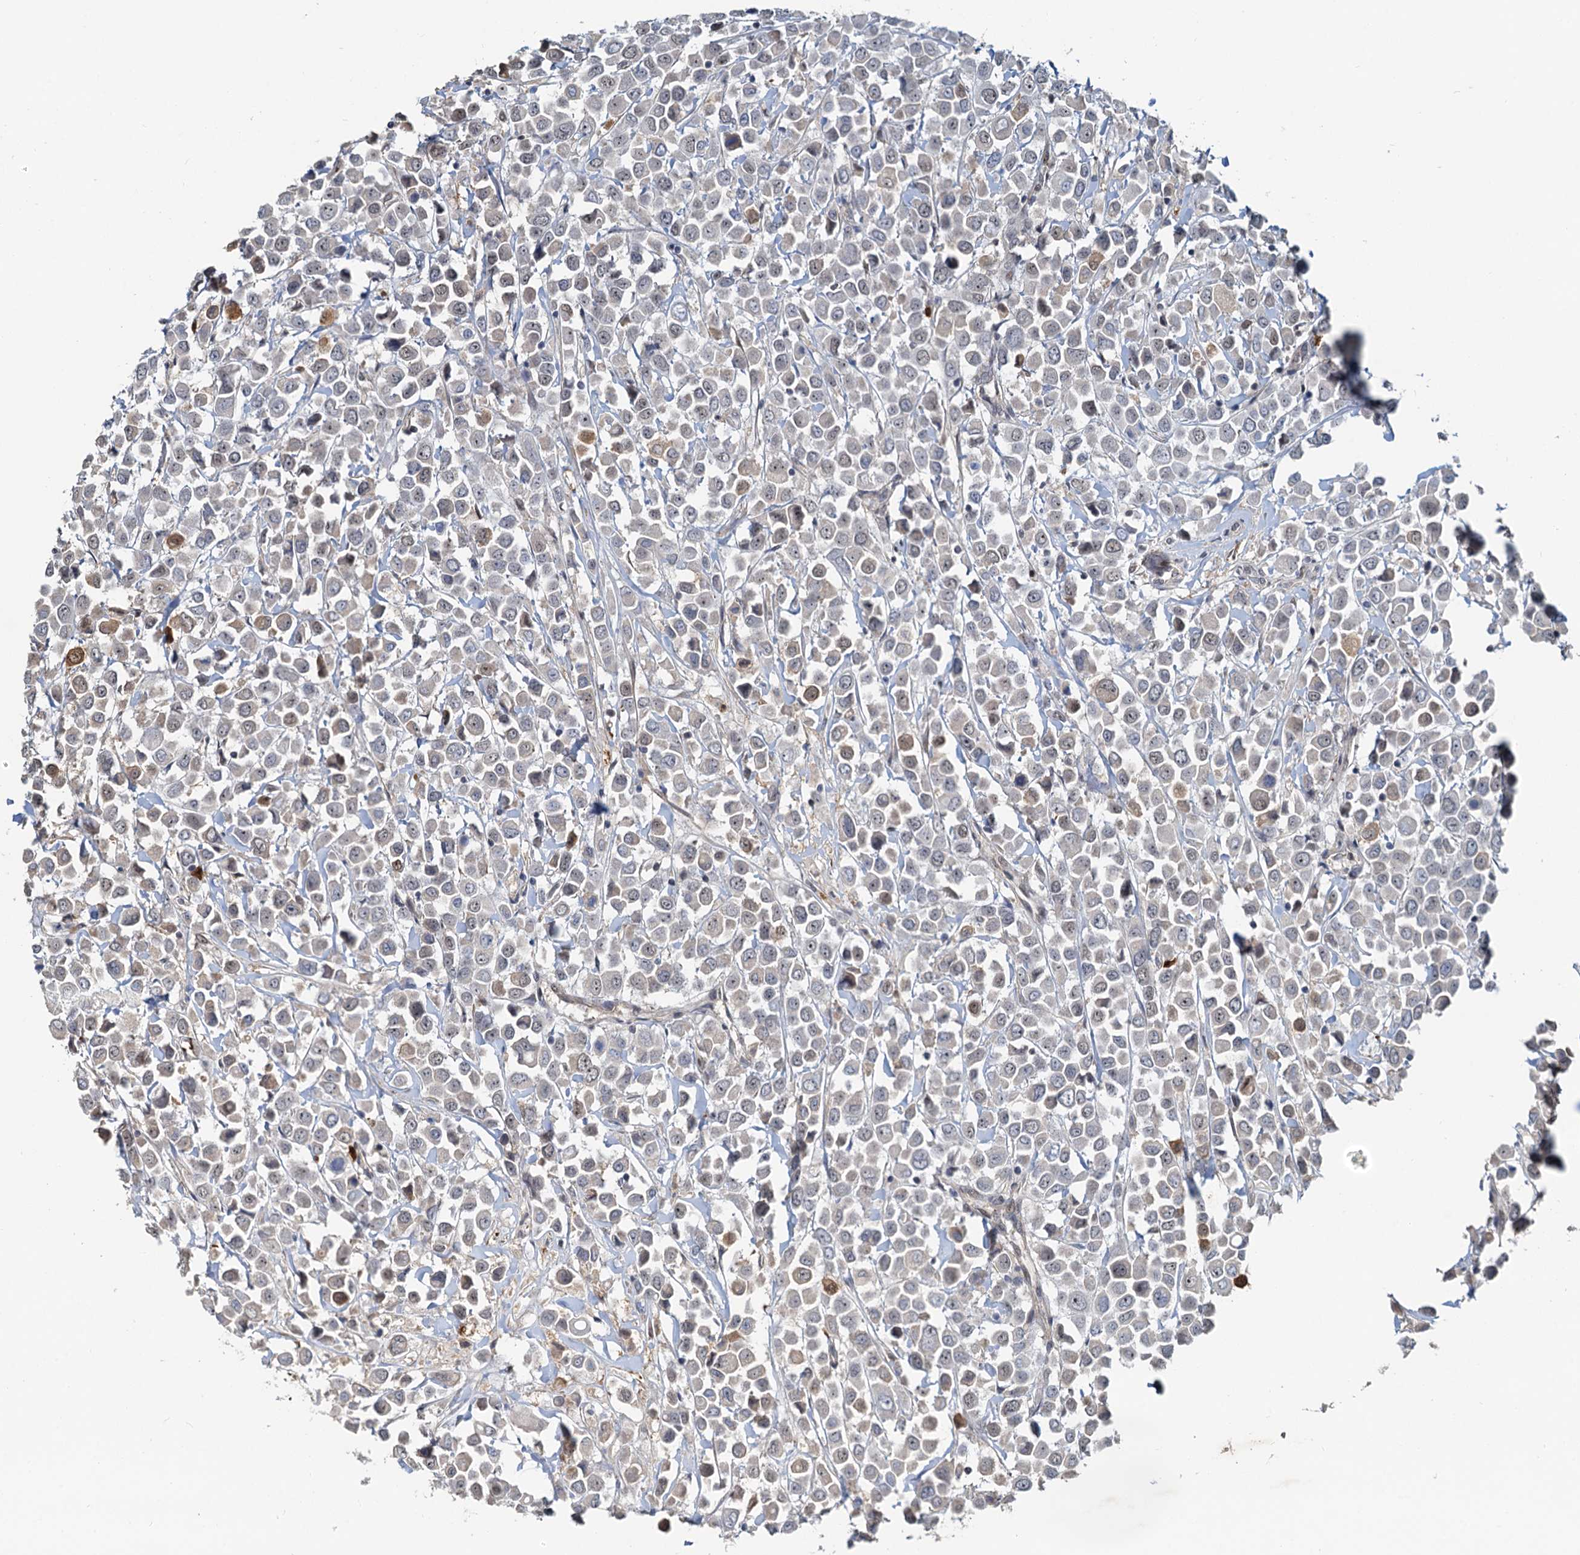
{"staining": {"intensity": "weak", "quantity": "<25%", "location": "cytoplasmic/membranous,nuclear"}, "tissue": "breast cancer", "cell_type": "Tumor cells", "image_type": "cancer", "snomed": [{"axis": "morphology", "description": "Duct carcinoma"}, {"axis": "topography", "description": "Breast"}], "caption": "Micrograph shows no significant protein positivity in tumor cells of infiltrating ductal carcinoma (breast).", "gene": "SPINDOC", "patient": {"sex": "female", "age": 61}}